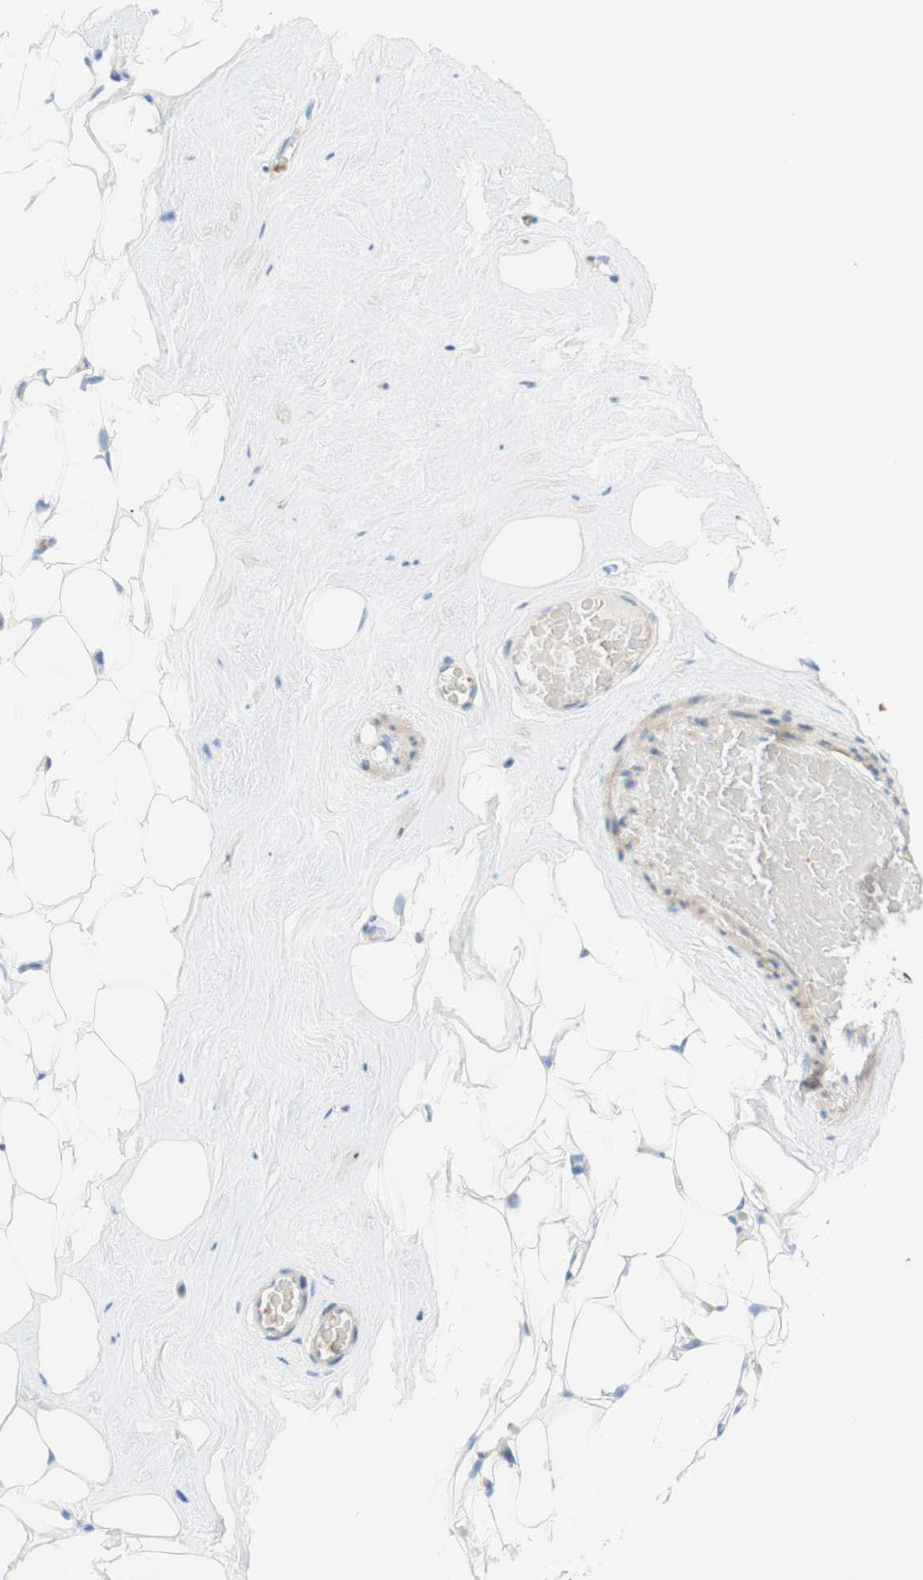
{"staining": {"intensity": "negative", "quantity": "none", "location": "none"}, "tissue": "breast", "cell_type": "Adipocytes", "image_type": "normal", "snomed": [{"axis": "morphology", "description": "Normal tissue, NOS"}, {"axis": "topography", "description": "Breast"}], "caption": "An image of breast stained for a protein displays no brown staining in adipocytes.", "gene": "ENTREP2", "patient": {"sex": "female", "age": 75}}